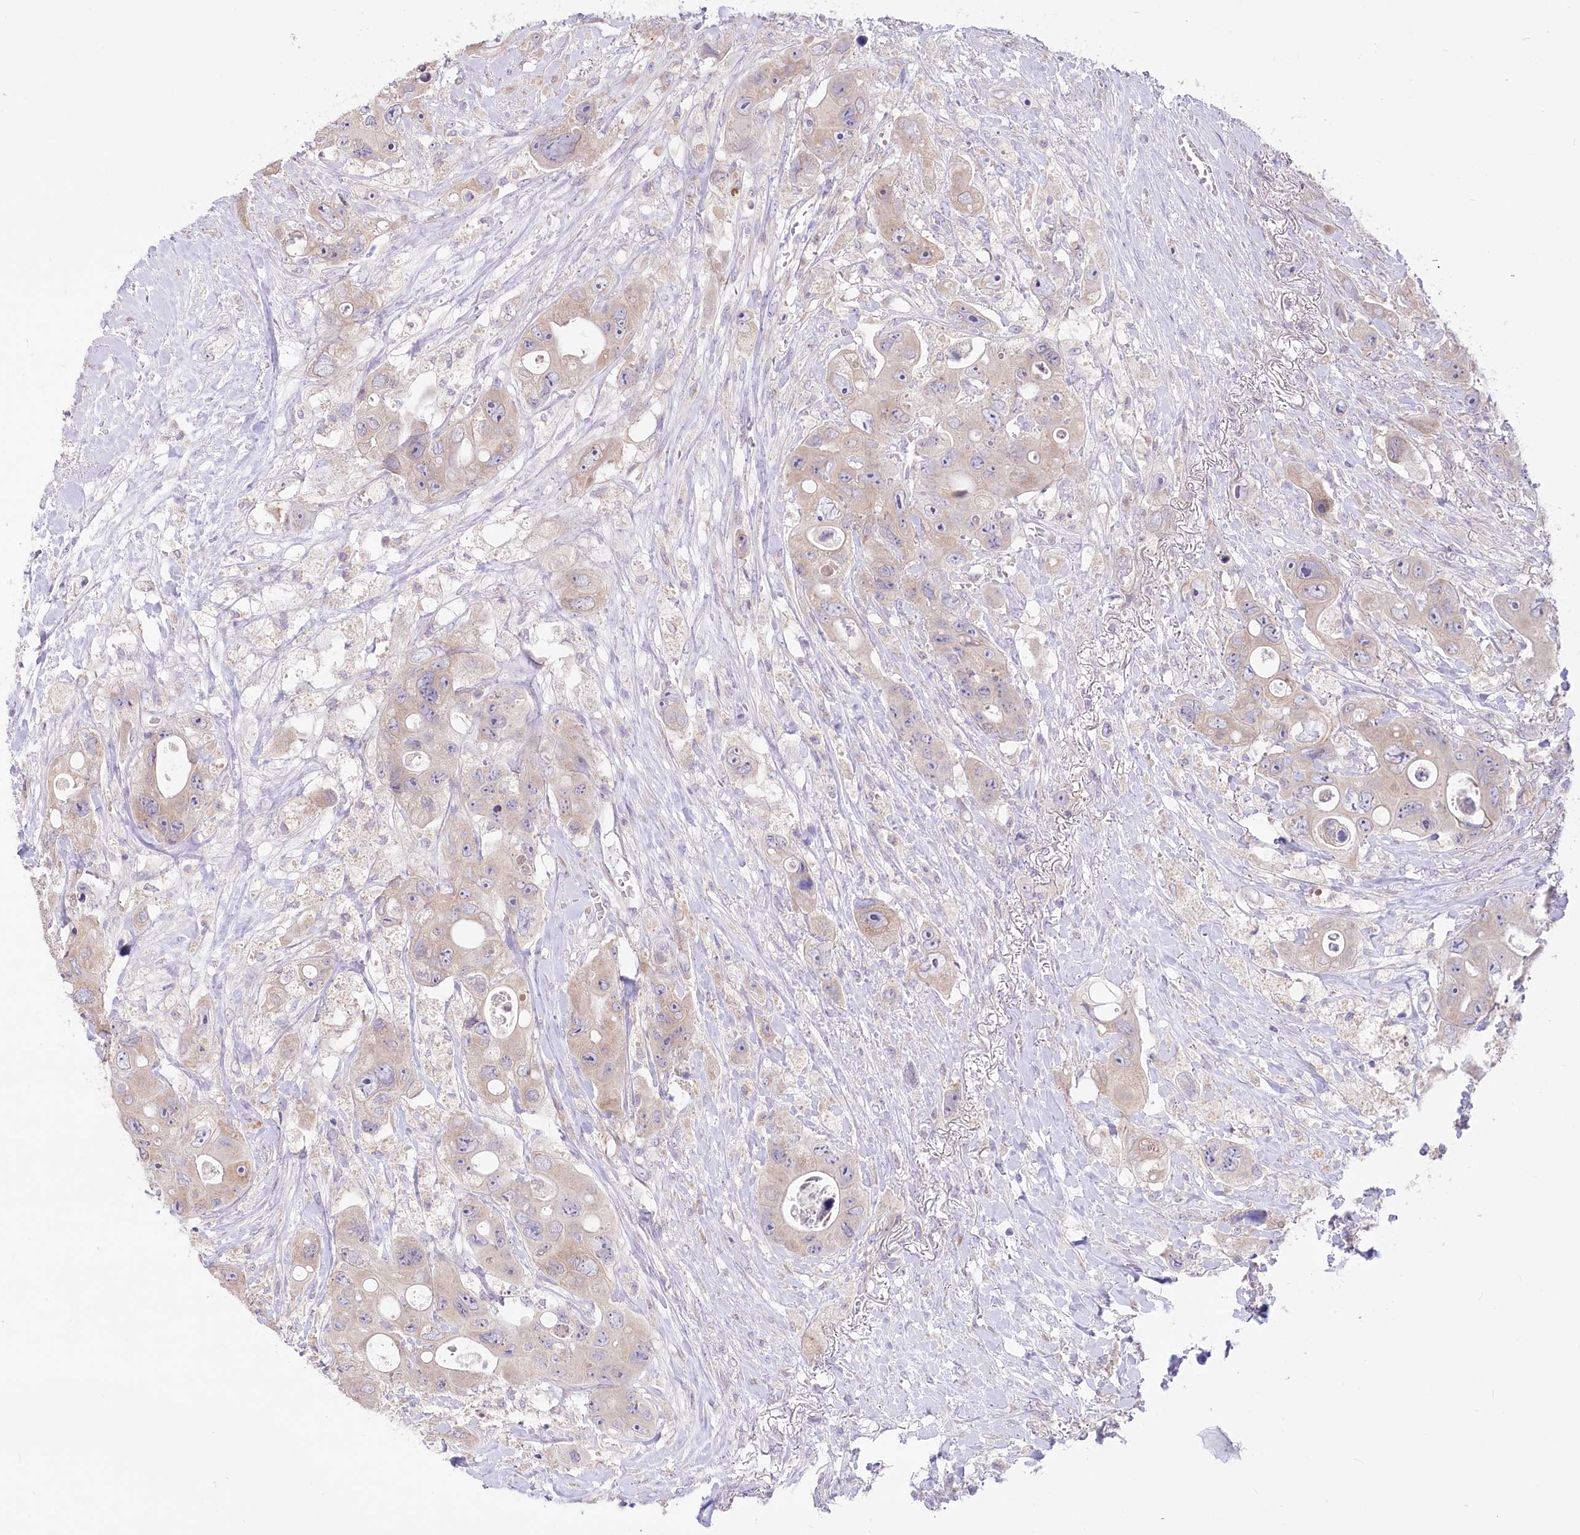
{"staining": {"intensity": "weak", "quantity": "<25%", "location": "cytoplasmic/membranous"}, "tissue": "colorectal cancer", "cell_type": "Tumor cells", "image_type": "cancer", "snomed": [{"axis": "morphology", "description": "Adenocarcinoma, NOS"}, {"axis": "topography", "description": "Colon"}], "caption": "Colorectal cancer was stained to show a protein in brown. There is no significant expression in tumor cells. The staining is performed using DAB brown chromogen with nuclei counter-stained in using hematoxylin.", "gene": "STT3B", "patient": {"sex": "female", "age": 46}}